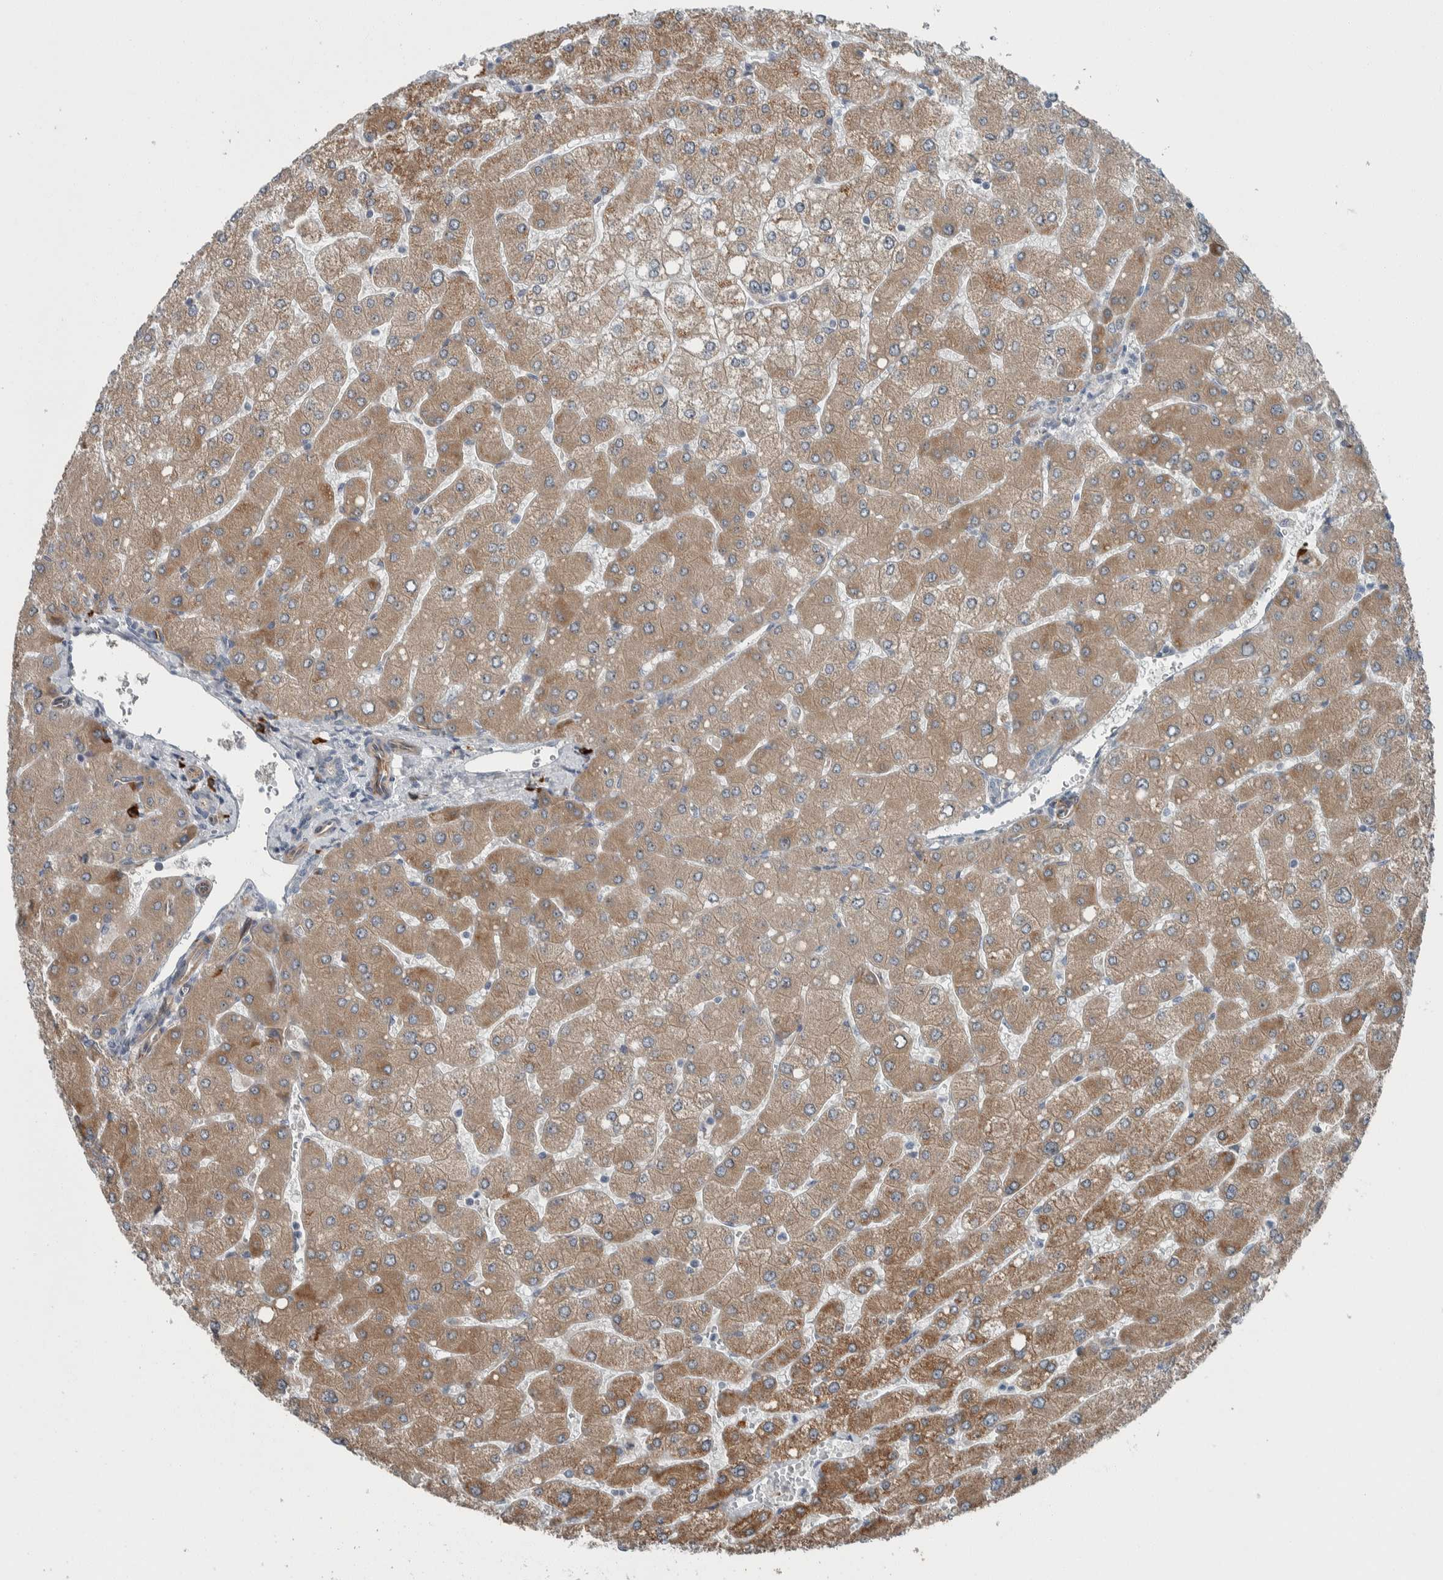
{"staining": {"intensity": "negative", "quantity": "none", "location": "none"}, "tissue": "liver", "cell_type": "Cholangiocytes", "image_type": "normal", "snomed": [{"axis": "morphology", "description": "Normal tissue, NOS"}, {"axis": "topography", "description": "Liver"}], "caption": "A high-resolution image shows immunohistochemistry staining of benign liver, which demonstrates no significant expression in cholangiocytes.", "gene": "USP25", "patient": {"sex": "male", "age": 55}}